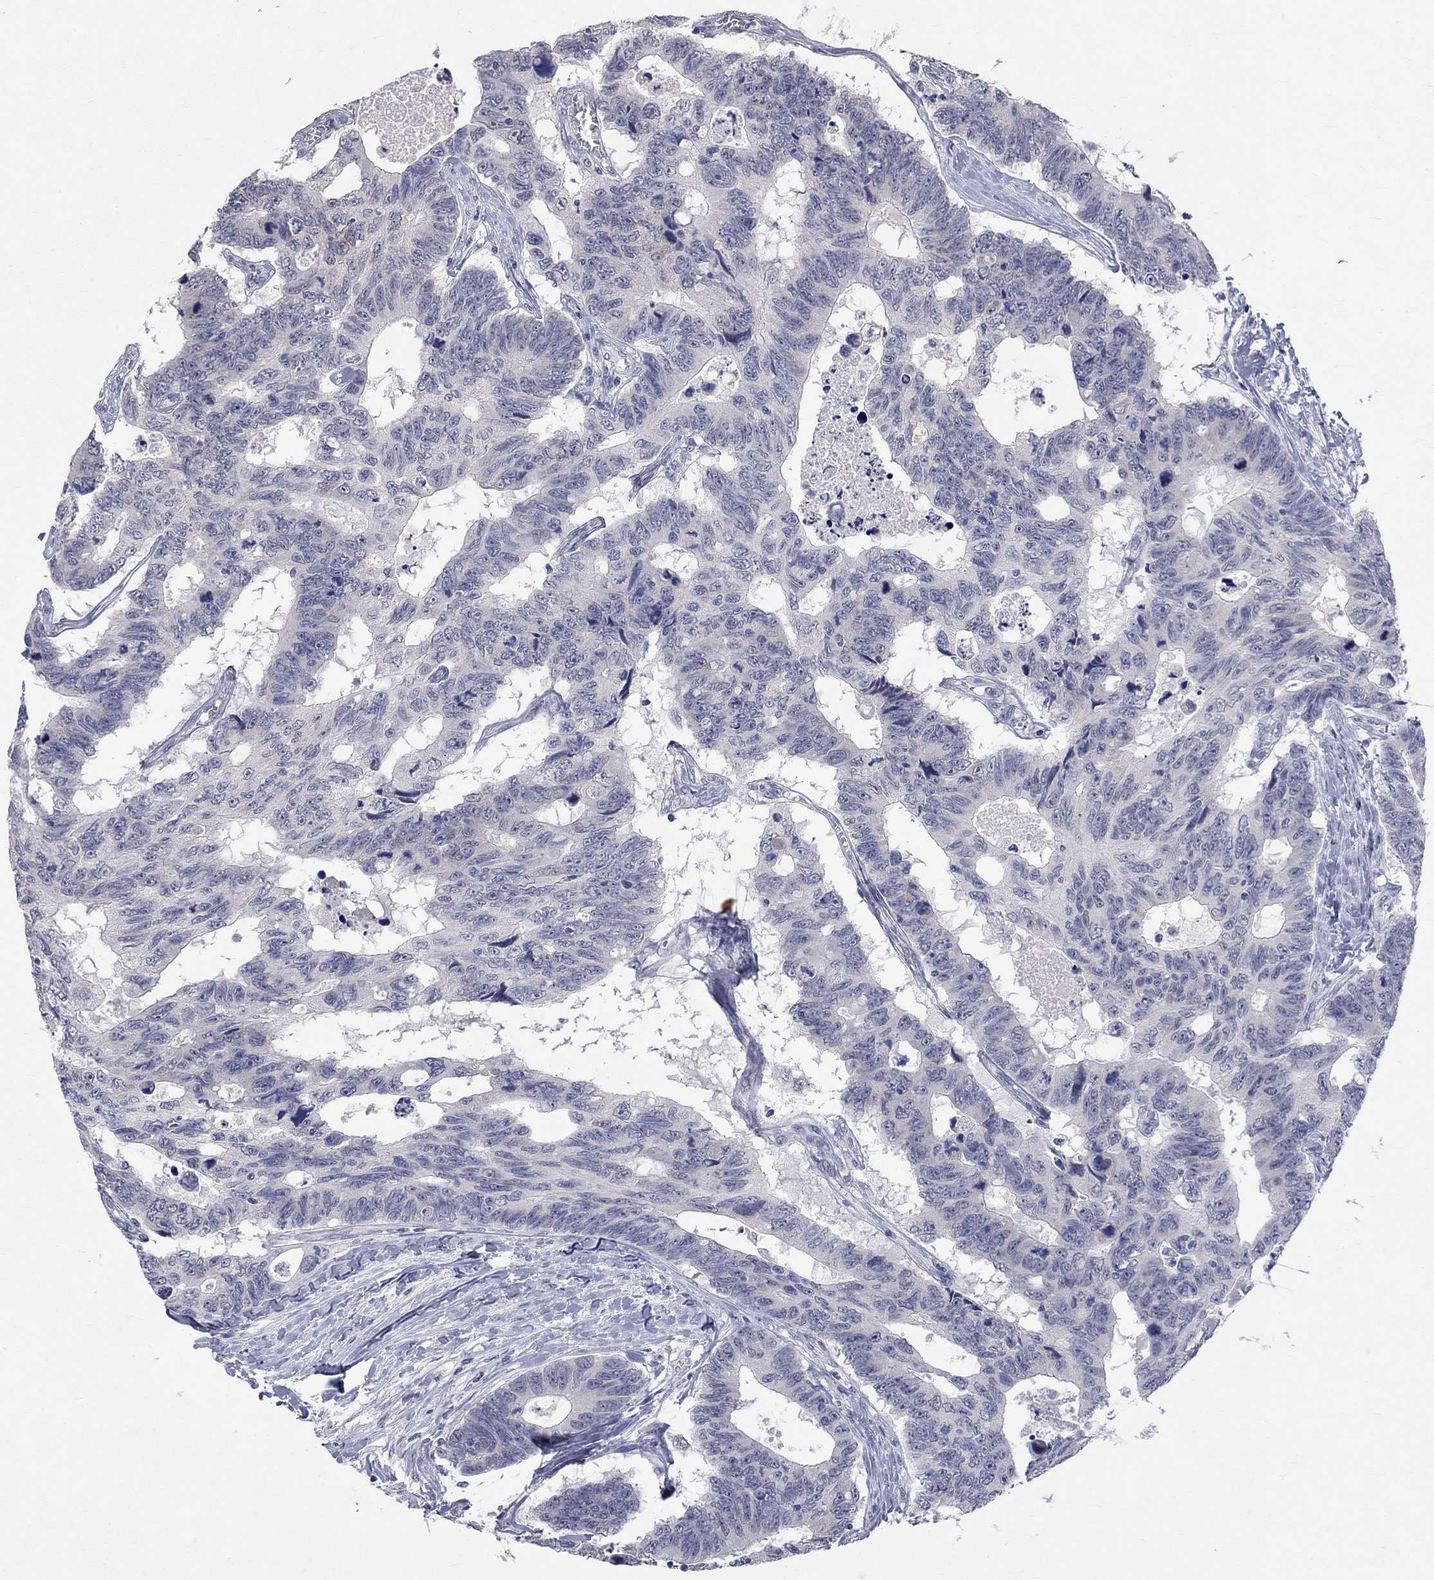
{"staining": {"intensity": "negative", "quantity": "none", "location": "none"}, "tissue": "colorectal cancer", "cell_type": "Tumor cells", "image_type": "cancer", "snomed": [{"axis": "morphology", "description": "Adenocarcinoma, NOS"}, {"axis": "topography", "description": "Colon"}], "caption": "Adenocarcinoma (colorectal) was stained to show a protein in brown. There is no significant staining in tumor cells.", "gene": "TMEM143", "patient": {"sex": "female", "age": 77}}